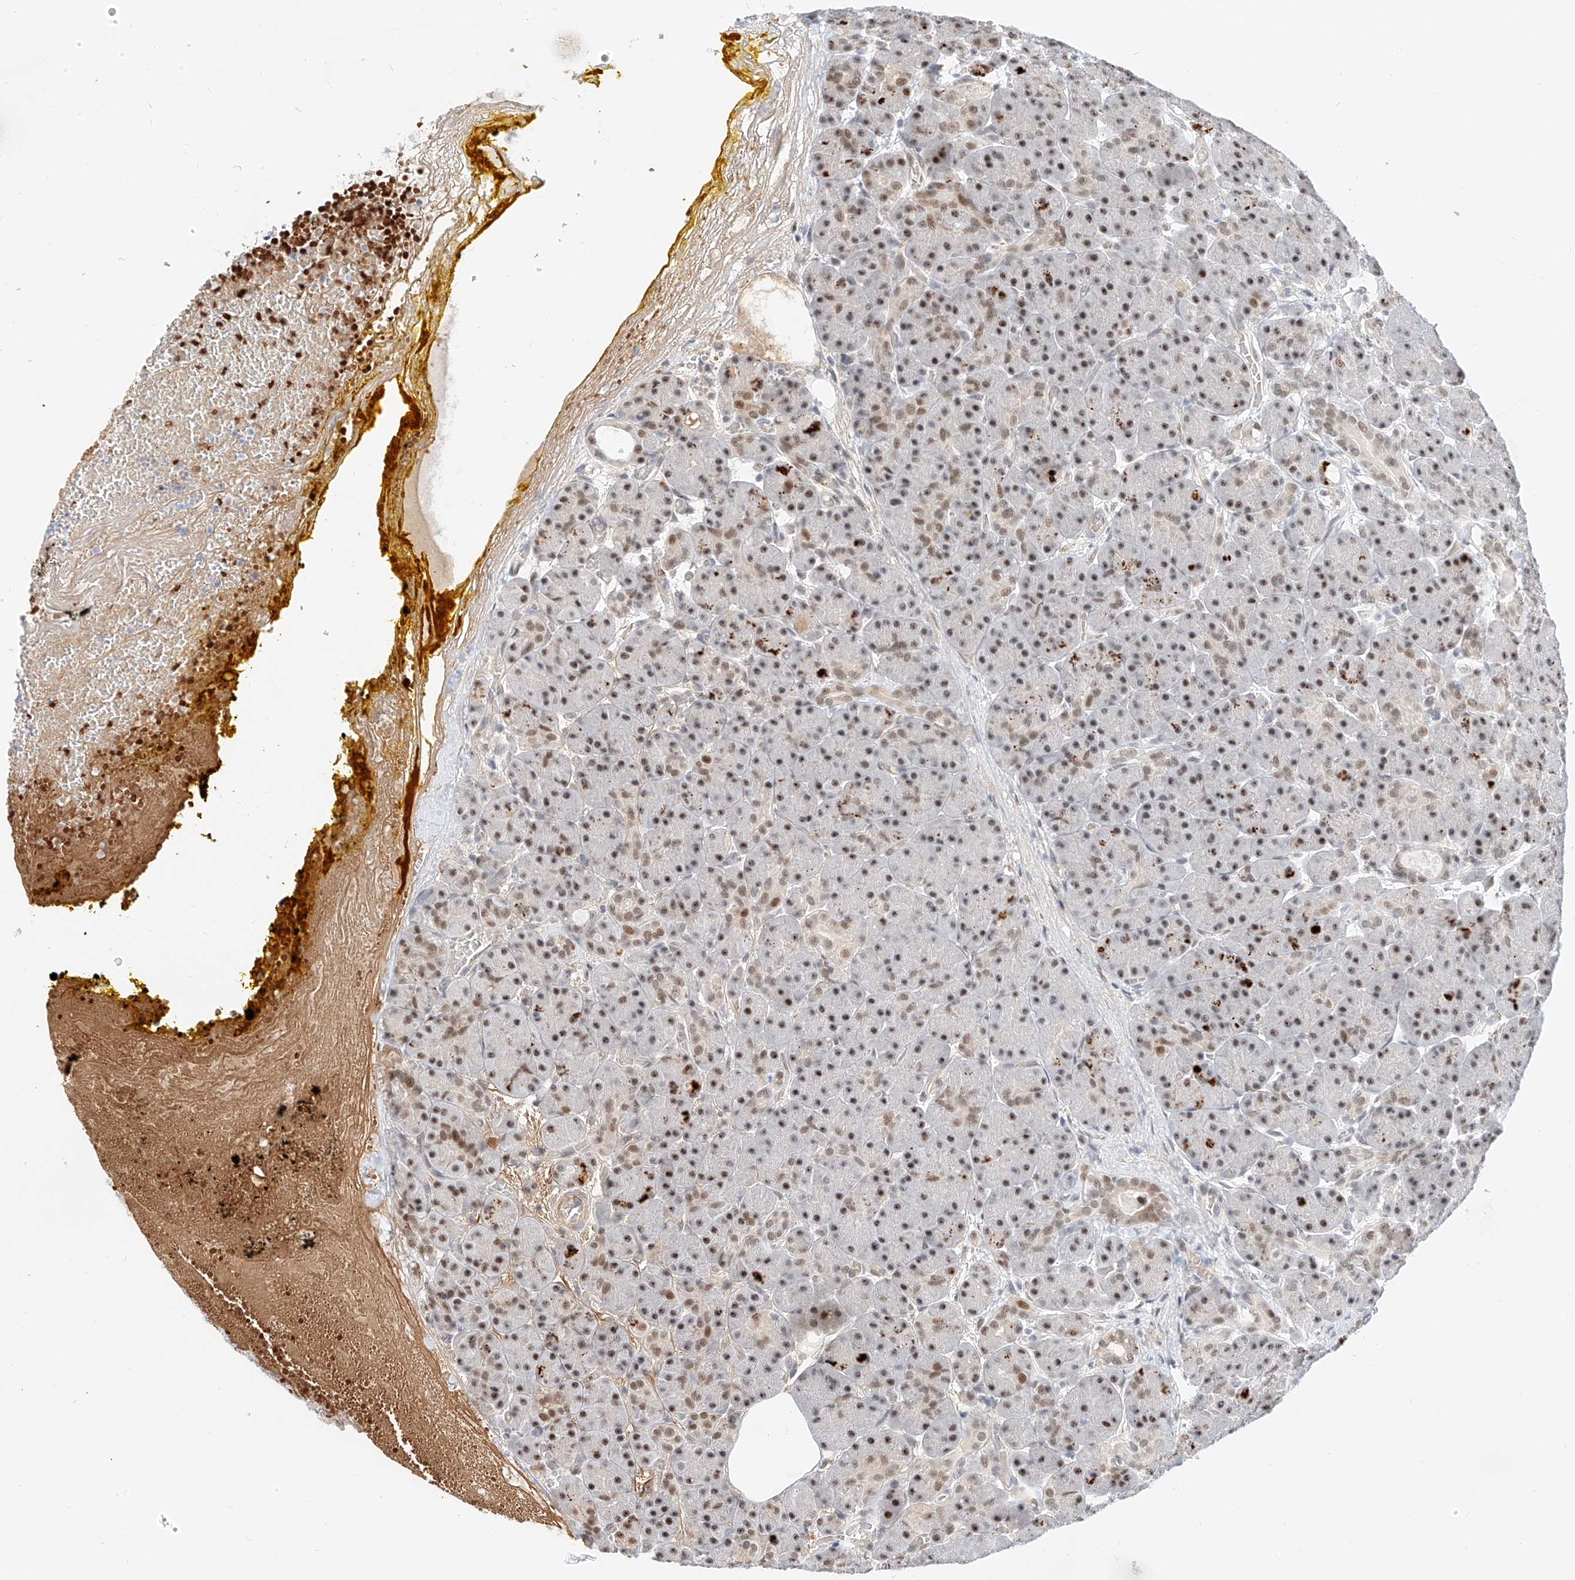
{"staining": {"intensity": "moderate", "quantity": "25%-75%", "location": "nuclear"}, "tissue": "pancreas", "cell_type": "Exocrine glandular cells", "image_type": "normal", "snomed": [{"axis": "morphology", "description": "Normal tissue, NOS"}, {"axis": "topography", "description": "Pancreas"}], "caption": "Immunohistochemistry (IHC) of unremarkable human pancreas demonstrates medium levels of moderate nuclear staining in approximately 25%-75% of exocrine glandular cells.", "gene": "CBX8", "patient": {"sex": "male", "age": 63}}